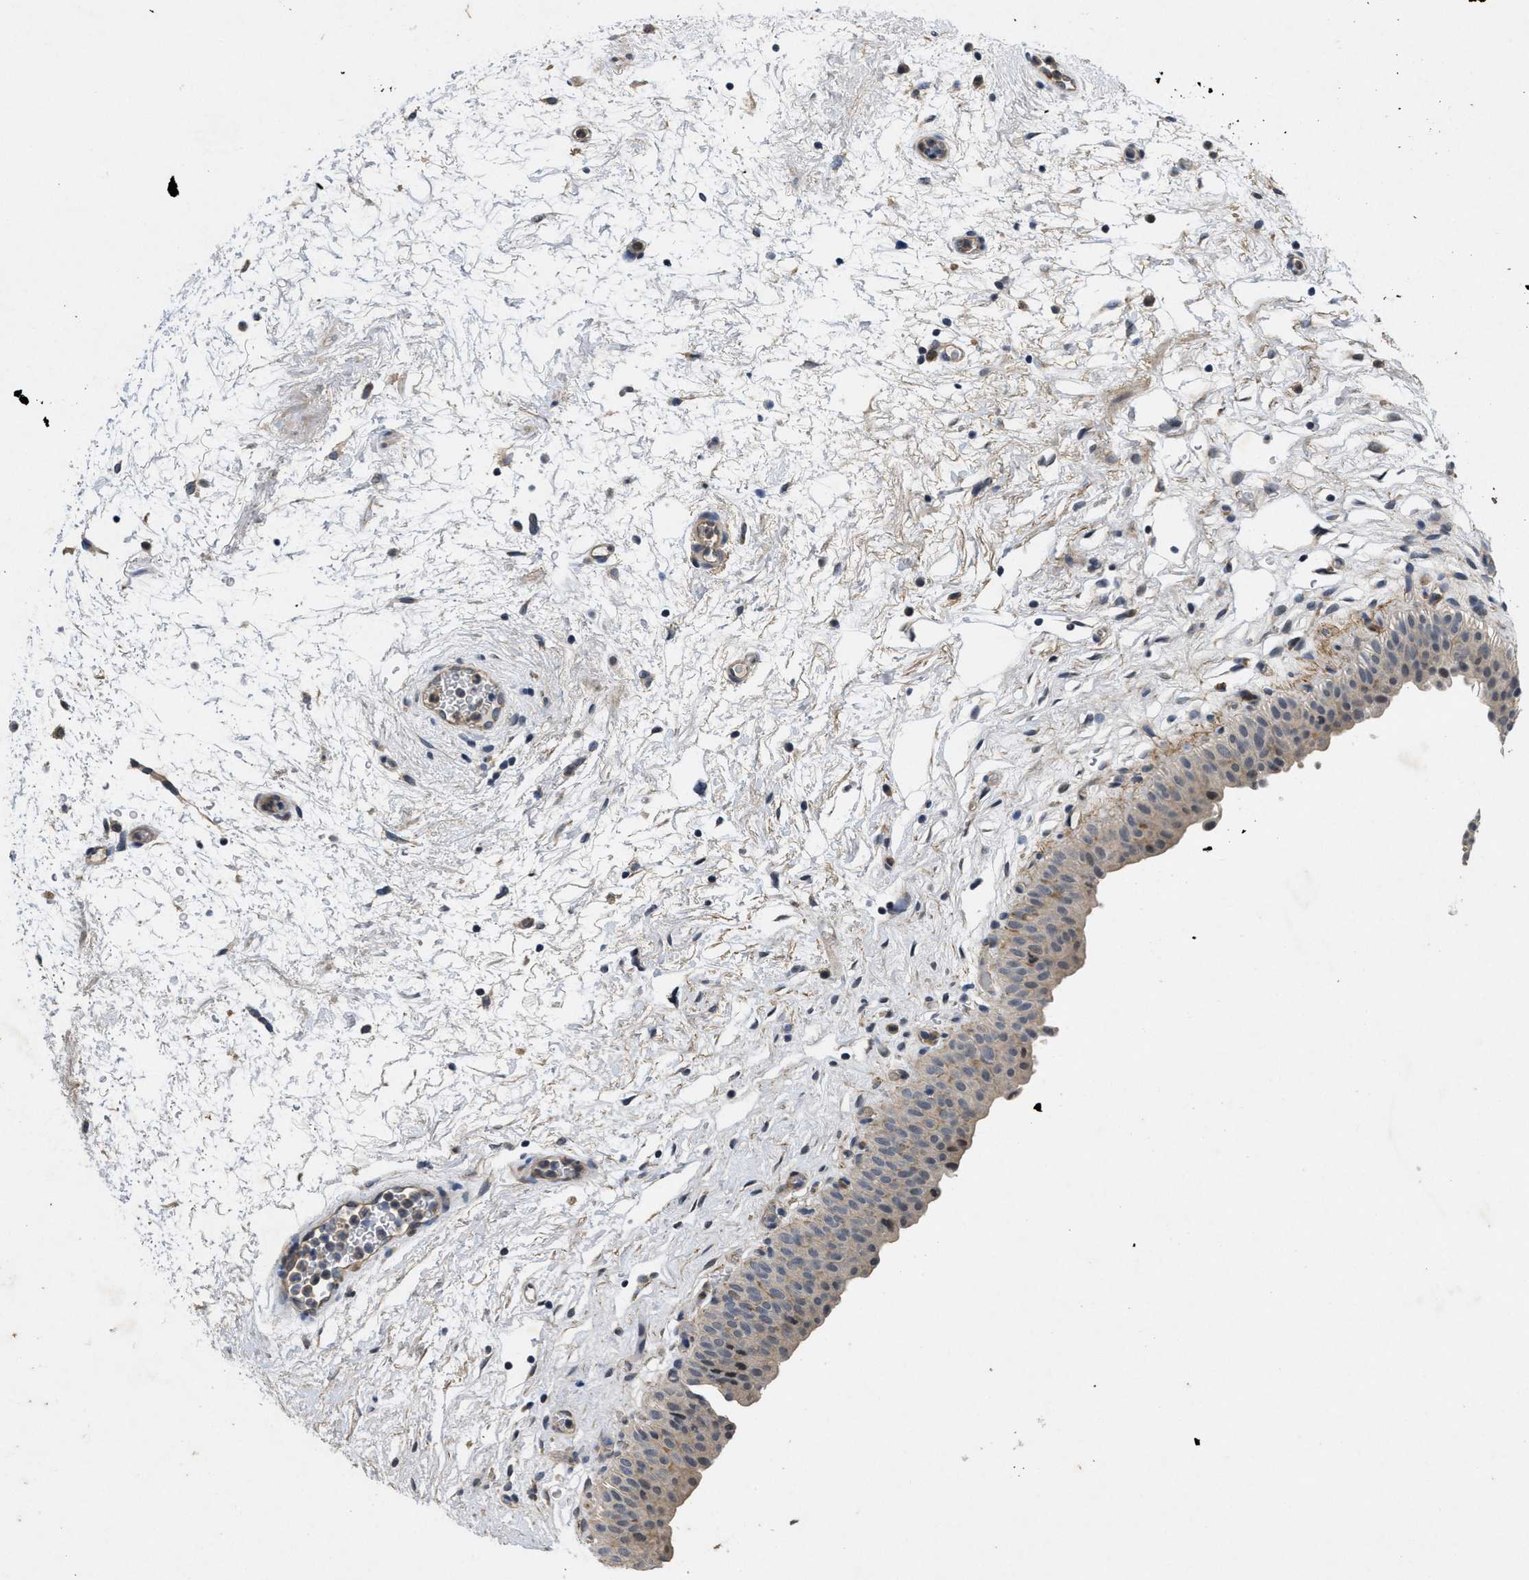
{"staining": {"intensity": "moderate", "quantity": "<25%", "location": "nuclear"}, "tissue": "urinary bladder", "cell_type": "Urothelial cells", "image_type": "normal", "snomed": [{"axis": "morphology", "description": "Normal tissue, NOS"}, {"axis": "topography", "description": "Urinary bladder"}], "caption": "Protein expression analysis of normal human urinary bladder reveals moderate nuclear staining in about <25% of urothelial cells. (Stains: DAB in brown, nuclei in blue, Microscopy: brightfield microscopy at high magnification).", "gene": "PAPOLG", "patient": {"sex": "male", "age": 46}}